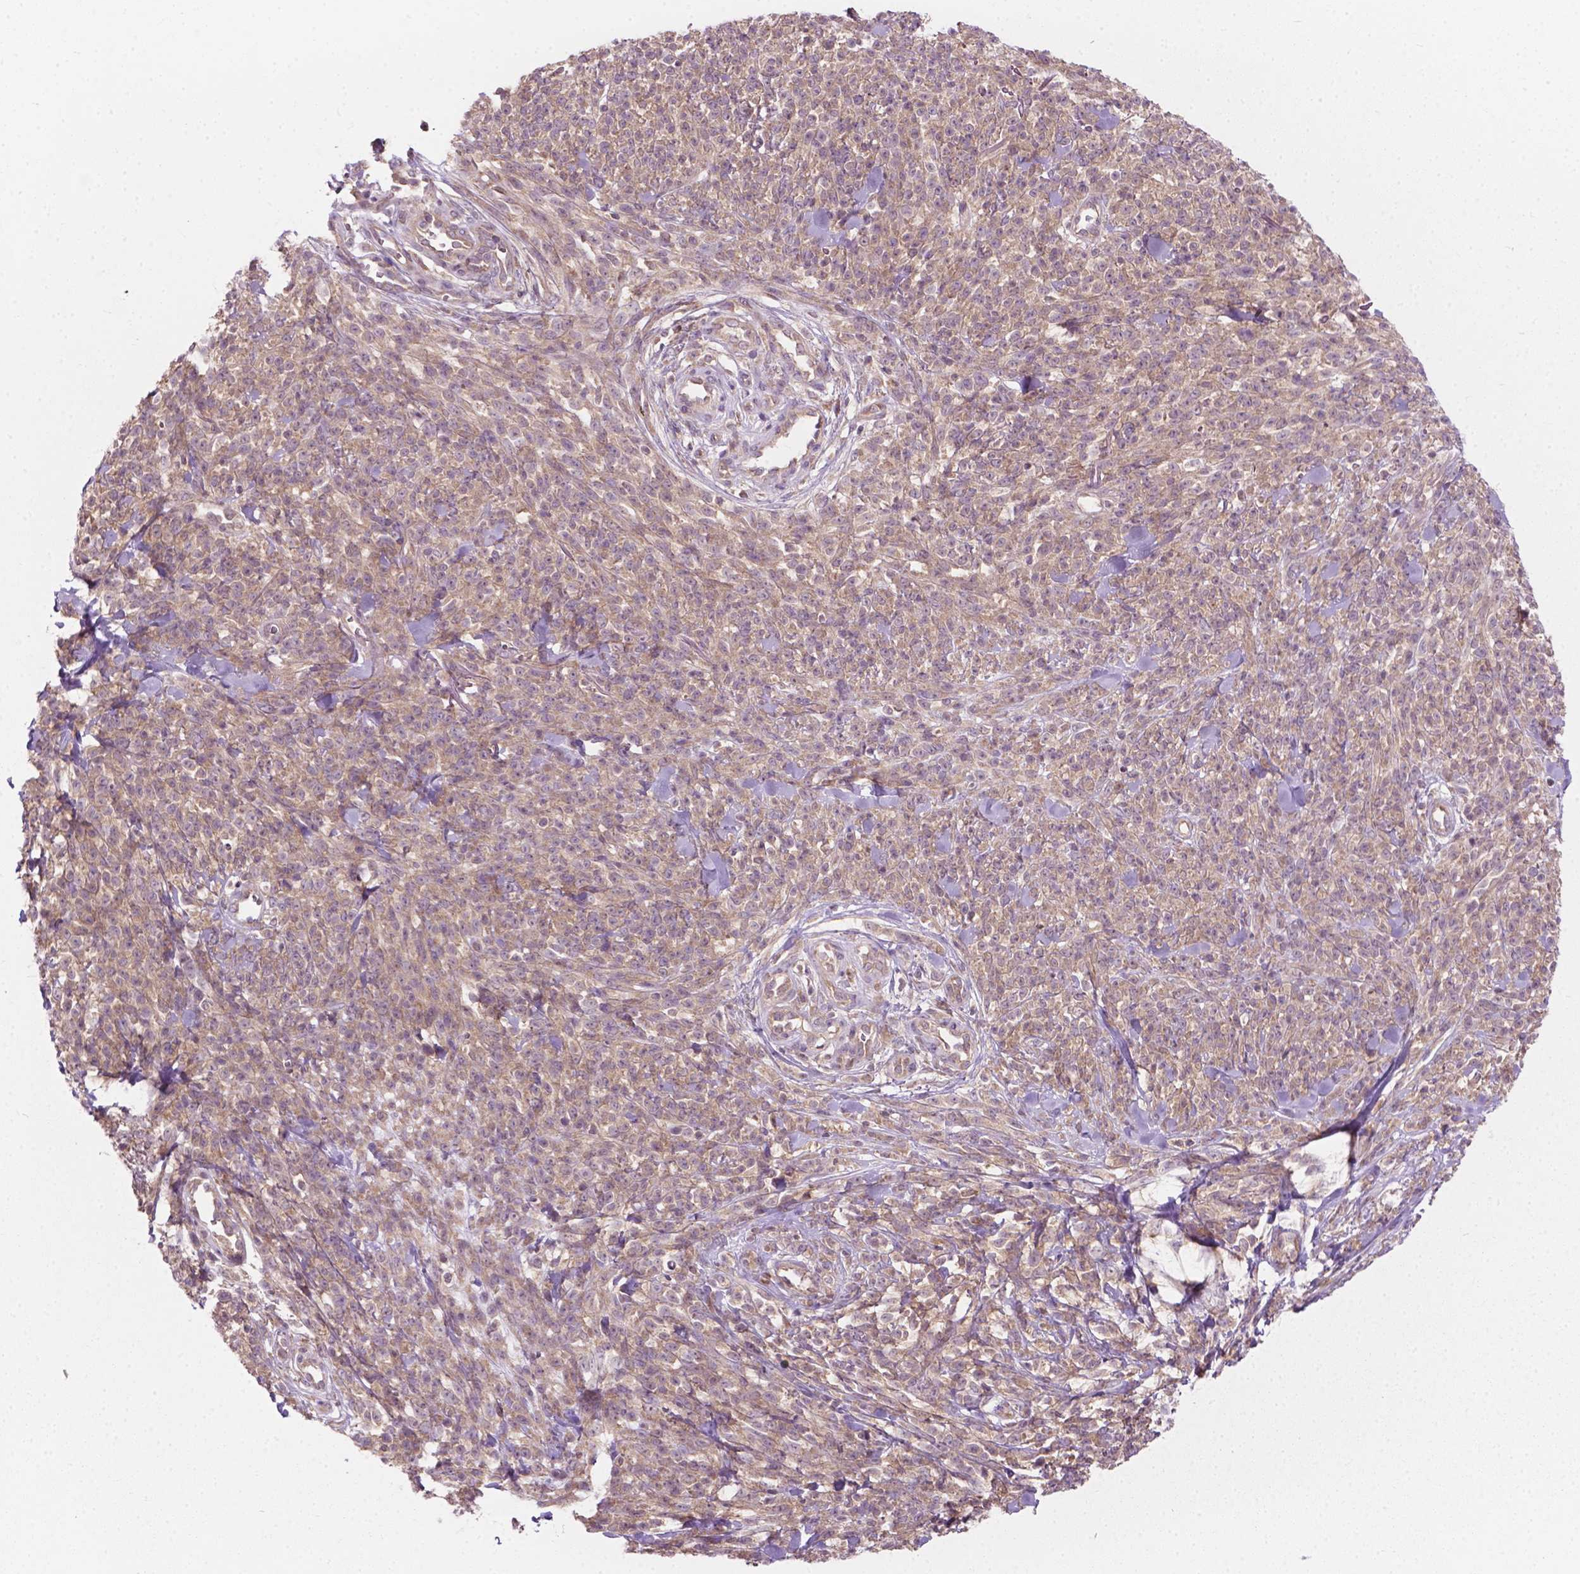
{"staining": {"intensity": "weak", "quantity": "<25%", "location": "cytoplasmic/membranous"}, "tissue": "melanoma", "cell_type": "Tumor cells", "image_type": "cancer", "snomed": [{"axis": "morphology", "description": "Malignant melanoma, NOS"}, {"axis": "topography", "description": "Skin"}, {"axis": "topography", "description": "Skin of trunk"}], "caption": "High magnification brightfield microscopy of malignant melanoma stained with DAB (3,3'-diaminobenzidine) (brown) and counterstained with hematoxylin (blue): tumor cells show no significant positivity.", "gene": "MZT1", "patient": {"sex": "male", "age": 74}}